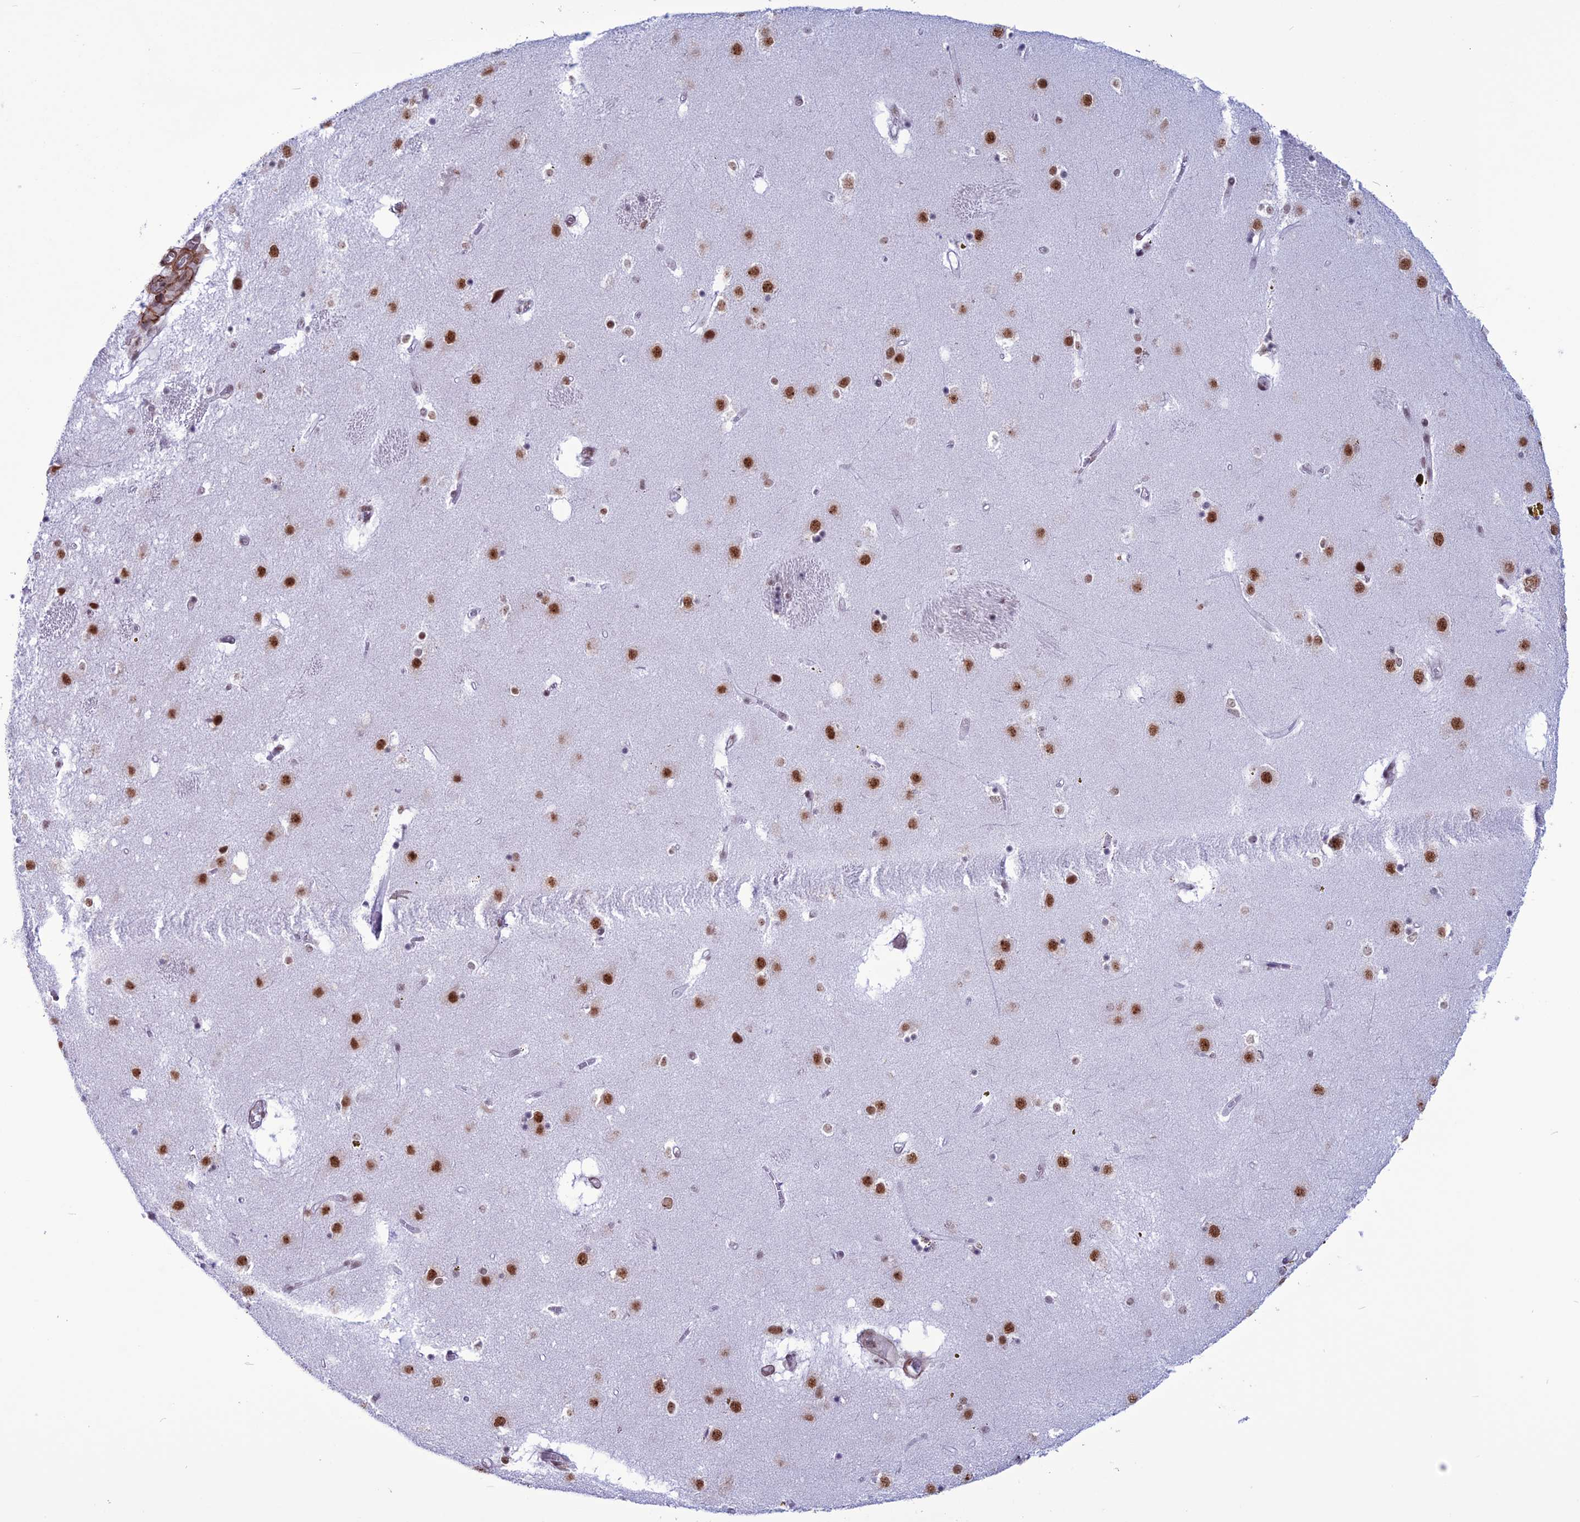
{"staining": {"intensity": "strong", "quantity": ">75%", "location": "nuclear"}, "tissue": "caudate", "cell_type": "Glial cells", "image_type": "normal", "snomed": [{"axis": "morphology", "description": "Normal tissue, NOS"}, {"axis": "topography", "description": "Lateral ventricle wall"}], "caption": "A high-resolution image shows IHC staining of unremarkable caudate, which displays strong nuclear positivity in approximately >75% of glial cells. The protein is stained brown, and the nuclei are stained in blue (DAB (3,3'-diaminobenzidine) IHC with brightfield microscopy, high magnification).", "gene": "U2AF1", "patient": {"sex": "male", "age": 70}}